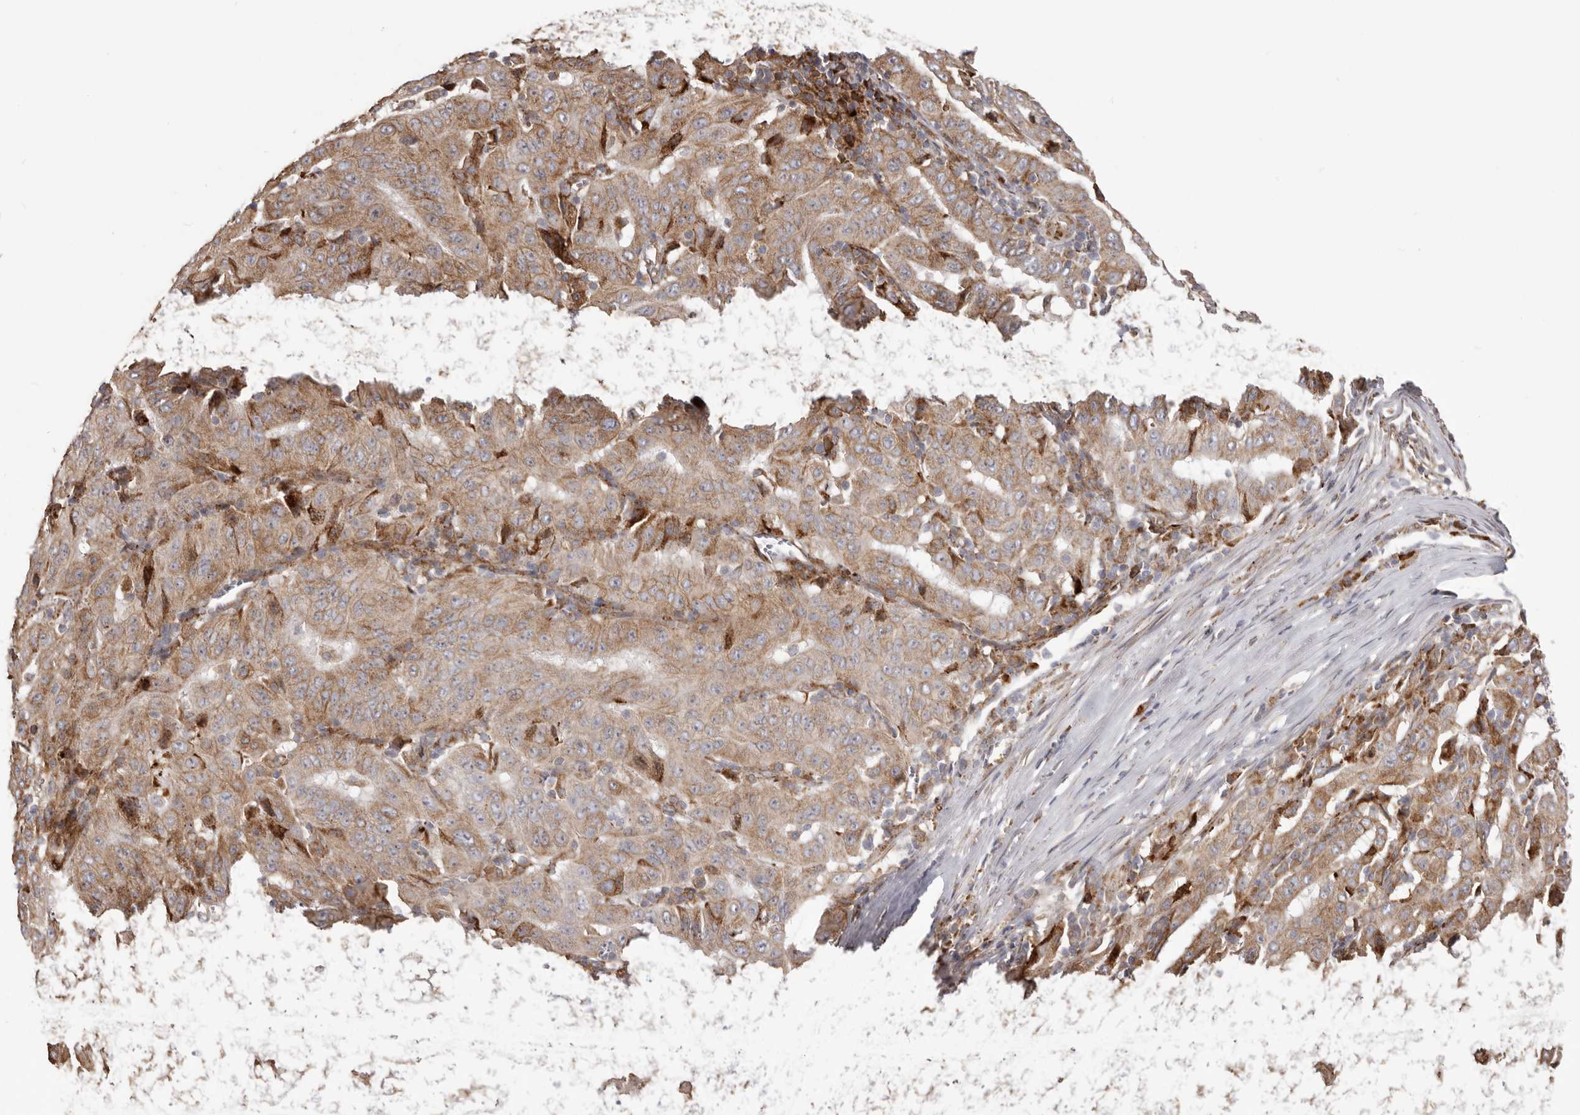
{"staining": {"intensity": "moderate", "quantity": ">75%", "location": "cytoplasmic/membranous"}, "tissue": "pancreatic cancer", "cell_type": "Tumor cells", "image_type": "cancer", "snomed": [{"axis": "morphology", "description": "Adenocarcinoma, NOS"}, {"axis": "topography", "description": "Pancreas"}], "caption": "DAB (3,3'-diaminobenzidine) immunohistochemical staining of human pancreatic adenocarcinoma demonstrates moderate cytoplasmic/membranous protein expression in about >75% of tumor cells.", "gene": "NUP43", "patient": {"sex": "male", "age": 63}}